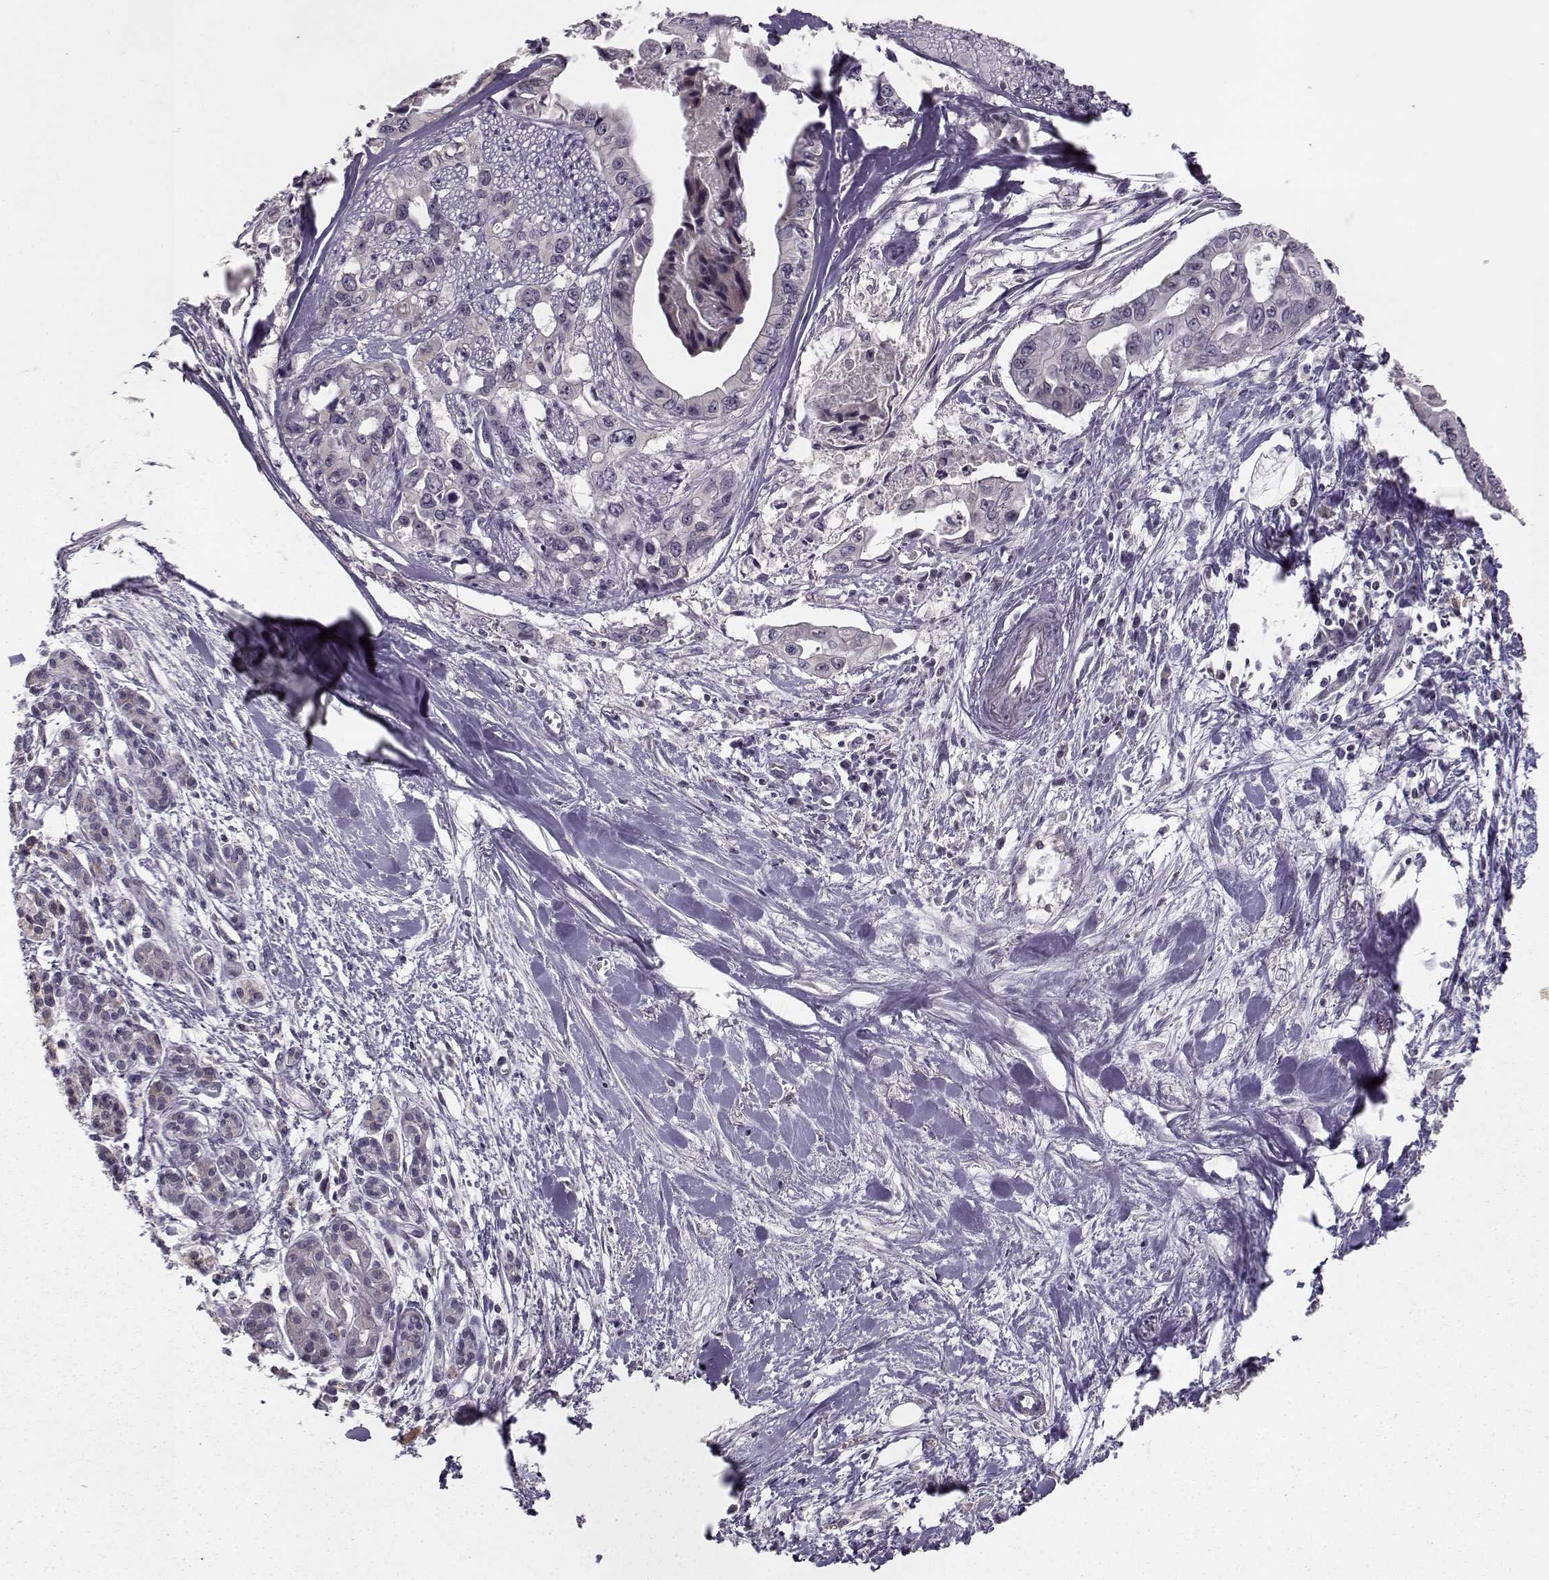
{"staining": {"intensity": "negative", "quantity": "none", "location": "none"}, "tissue": "pancreatic cancer", "cell_type": "Tumor cells", "image_type": "cancer", "snomed": [{"axis": "morphology", "description": "Adenocarcinoma, NOS"}, {"axis": "topography", "description": "Pancreas"}], "caption": "Pancreatic cancer (adenocarcinoma) stained for a protein using immunohistochemistry (IHC) reveals no staining tumor cells.", "gene": "UROC1", "patient": {"sex": "male", "age": 60}}